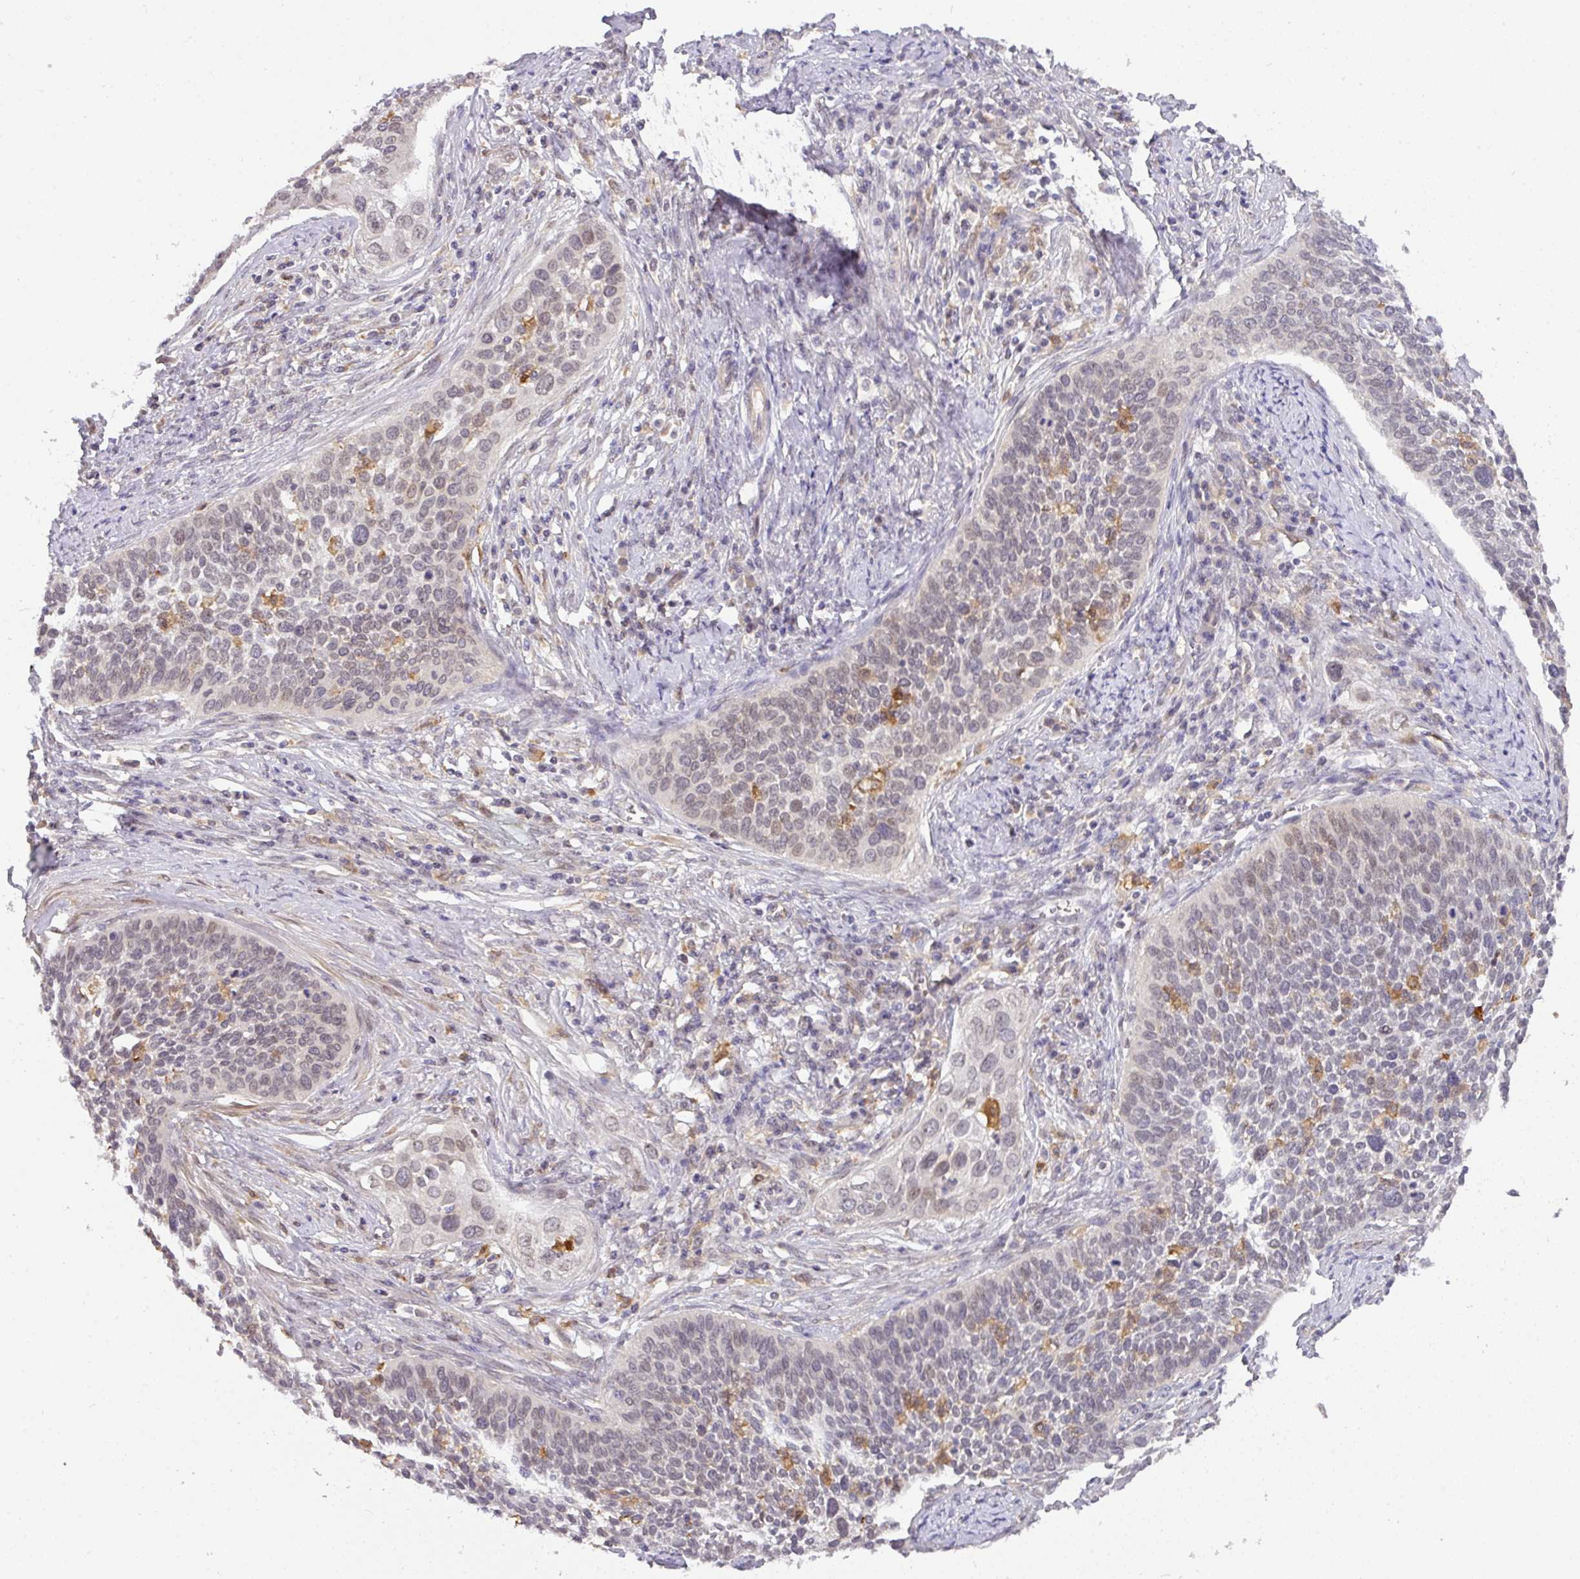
{"staining": {"intensity": "moderate", "quantity": "<25%", "location": "cytoplasmic/membranous"}, "tissue": "cervical cancer", "cell_type": "Tumor cells", "image_type": "cancer", "snomed": [{"axis": "morphology", "description": "Squamous cell carcinoma, NOS"}, {"axis": "topography", "description": "Cervix"}], "caption": "Tumor cells show low levels of moderate cytoplasmic/membranous expression in approximately <25% of cells in human squamous cell carcinoma (cervical). The staining was performed using DAB (3,3'-diaminobenzidine), with brown indicating positive protein expression. Nuclei are stained blue with hematoxylin.", "gene": "GCNT7", "patient": {"sex": "female", "age": 34}}